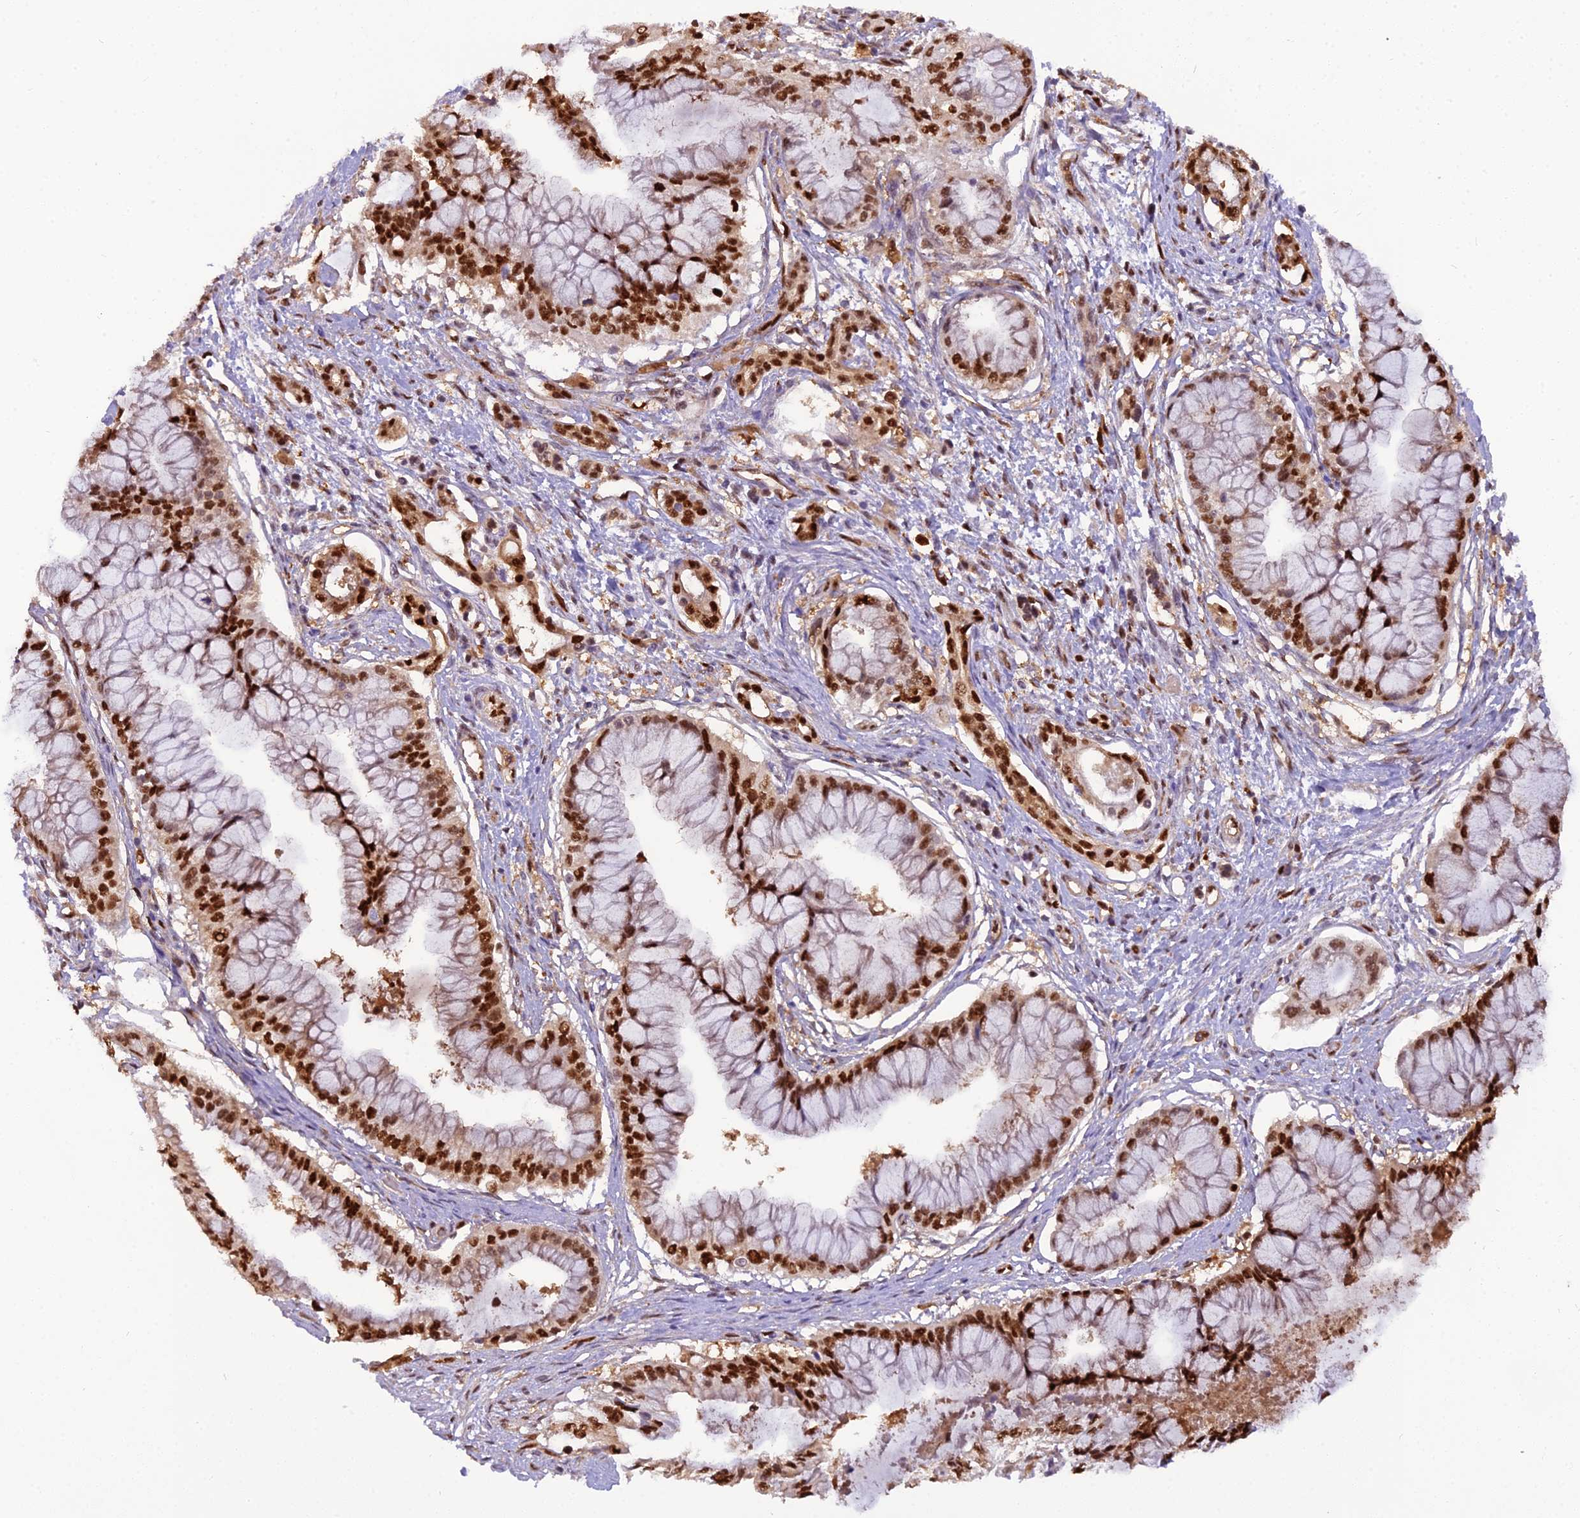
{"staining": {"intensity": "strong", "quantity": ">75%", "location": "nuclear"}, "tissue": "pancreatic cancer", "cell_type": "Tumor cells", "image_type": "cancer", "snomed": [{"axis": "morphology", "description": "Adenocarcinoma, NOS"}, {"axis": "topography", "description": "Pancreas"}], "caption": "There is high levels of strong nuclear staining in tumor cells of pancreatic adenocarcinoma, as demonstrated by immunohistochemical staining (brown color).", "gene": "NPEPL1", "patient": {"sex": "male", "age": 46}}